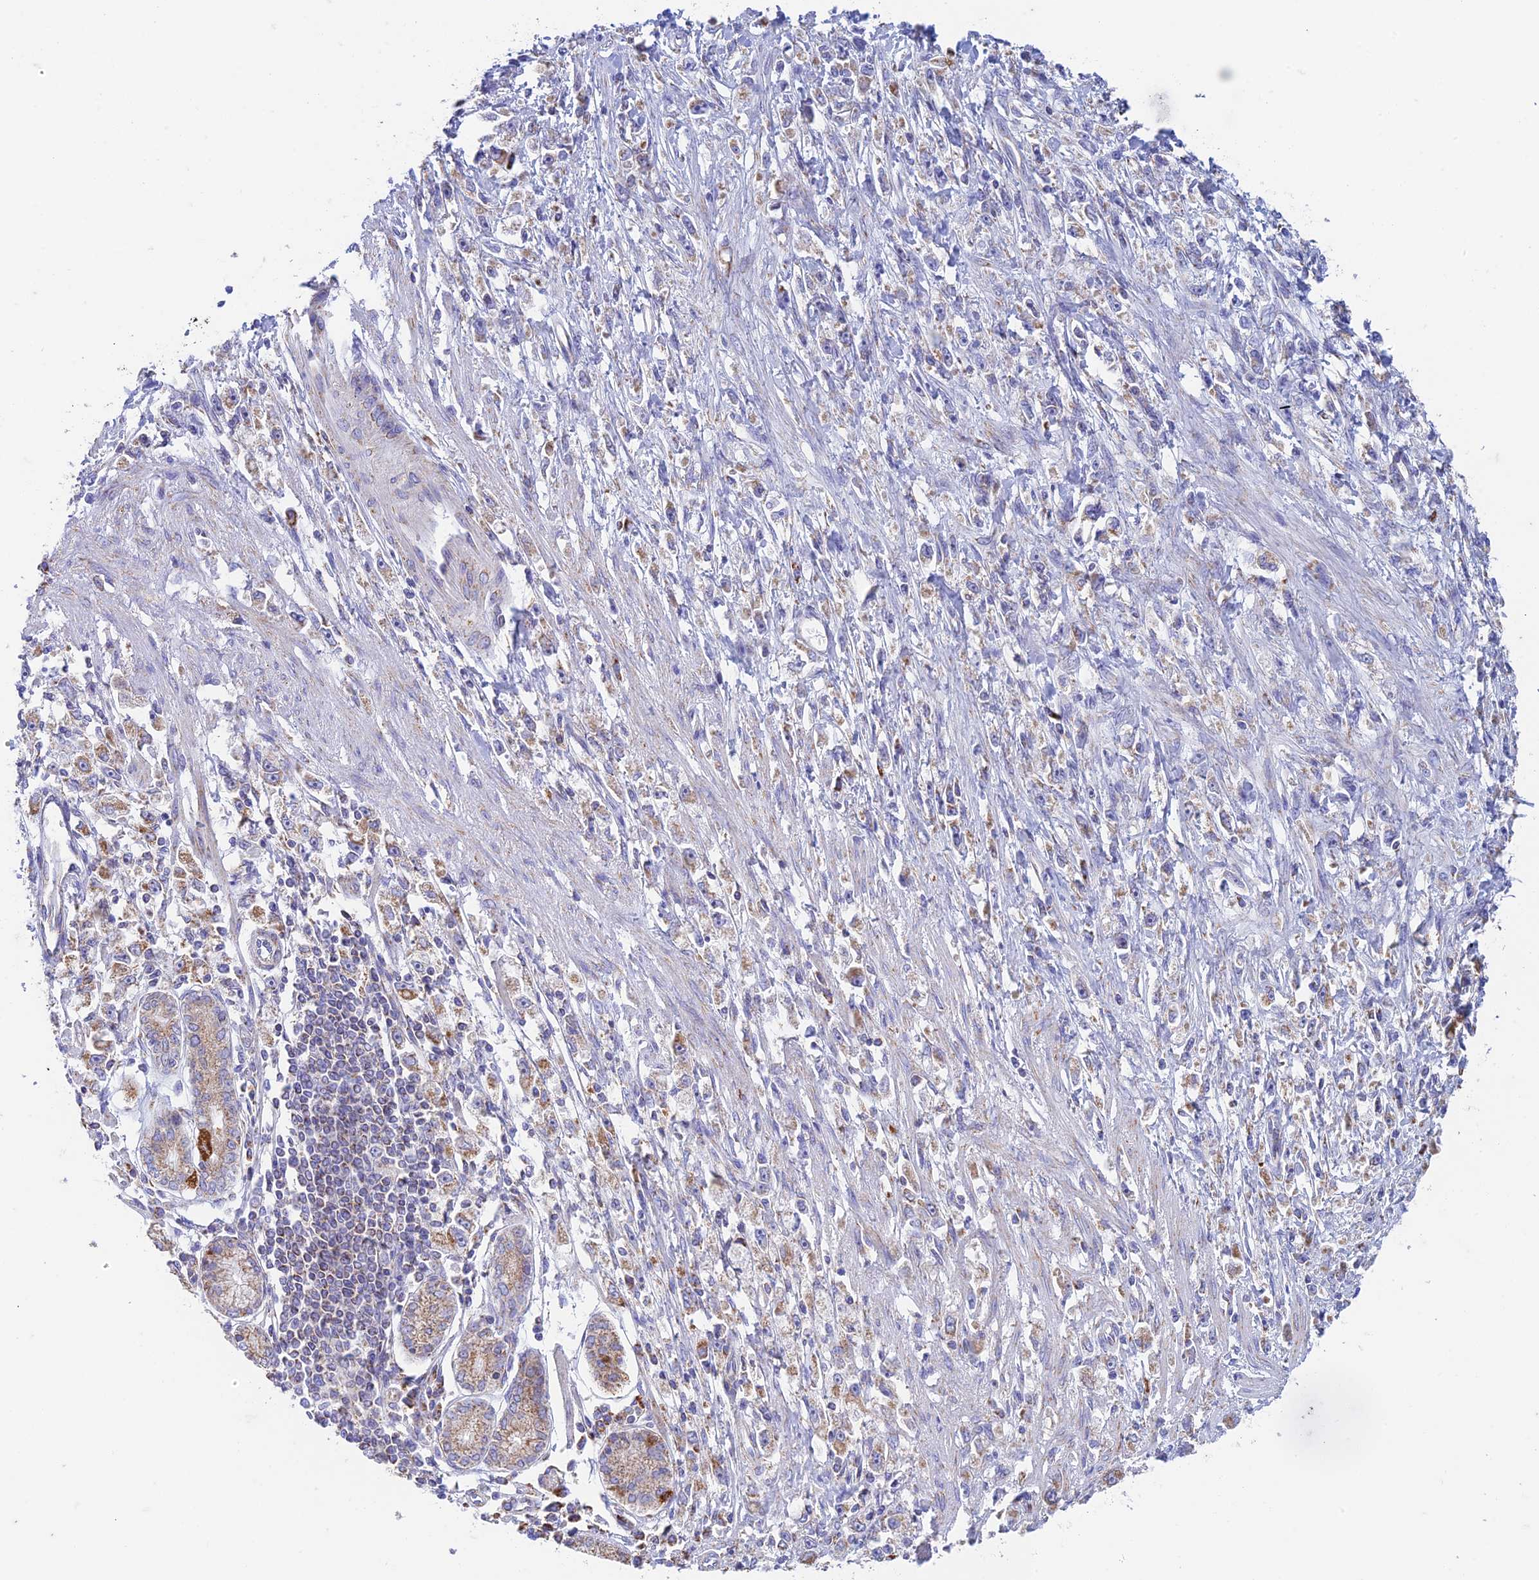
{"staining": {"intensity": "moderate", "quantity": "<25%", "location": "cytoplasmic/membranous"}, "tissue": "stomach cancer", "cell_type": "Tumor cells", "image_type": "cancer", "snomed": [{"axis": "morphology", "description": "Adenocarcinoma, NOS"}, {"axis": "topography", "description": "Stomach"}], "caption": "The micrograph reveals immunohistochemical staining of stomach cancer (adenocarcinoma). There is moderate cytoplasmic/membranous positivity is seen in about <25% of tumor cells.", "gene": "ZNF181", "patient": {"sex": "female", "age": 59}}